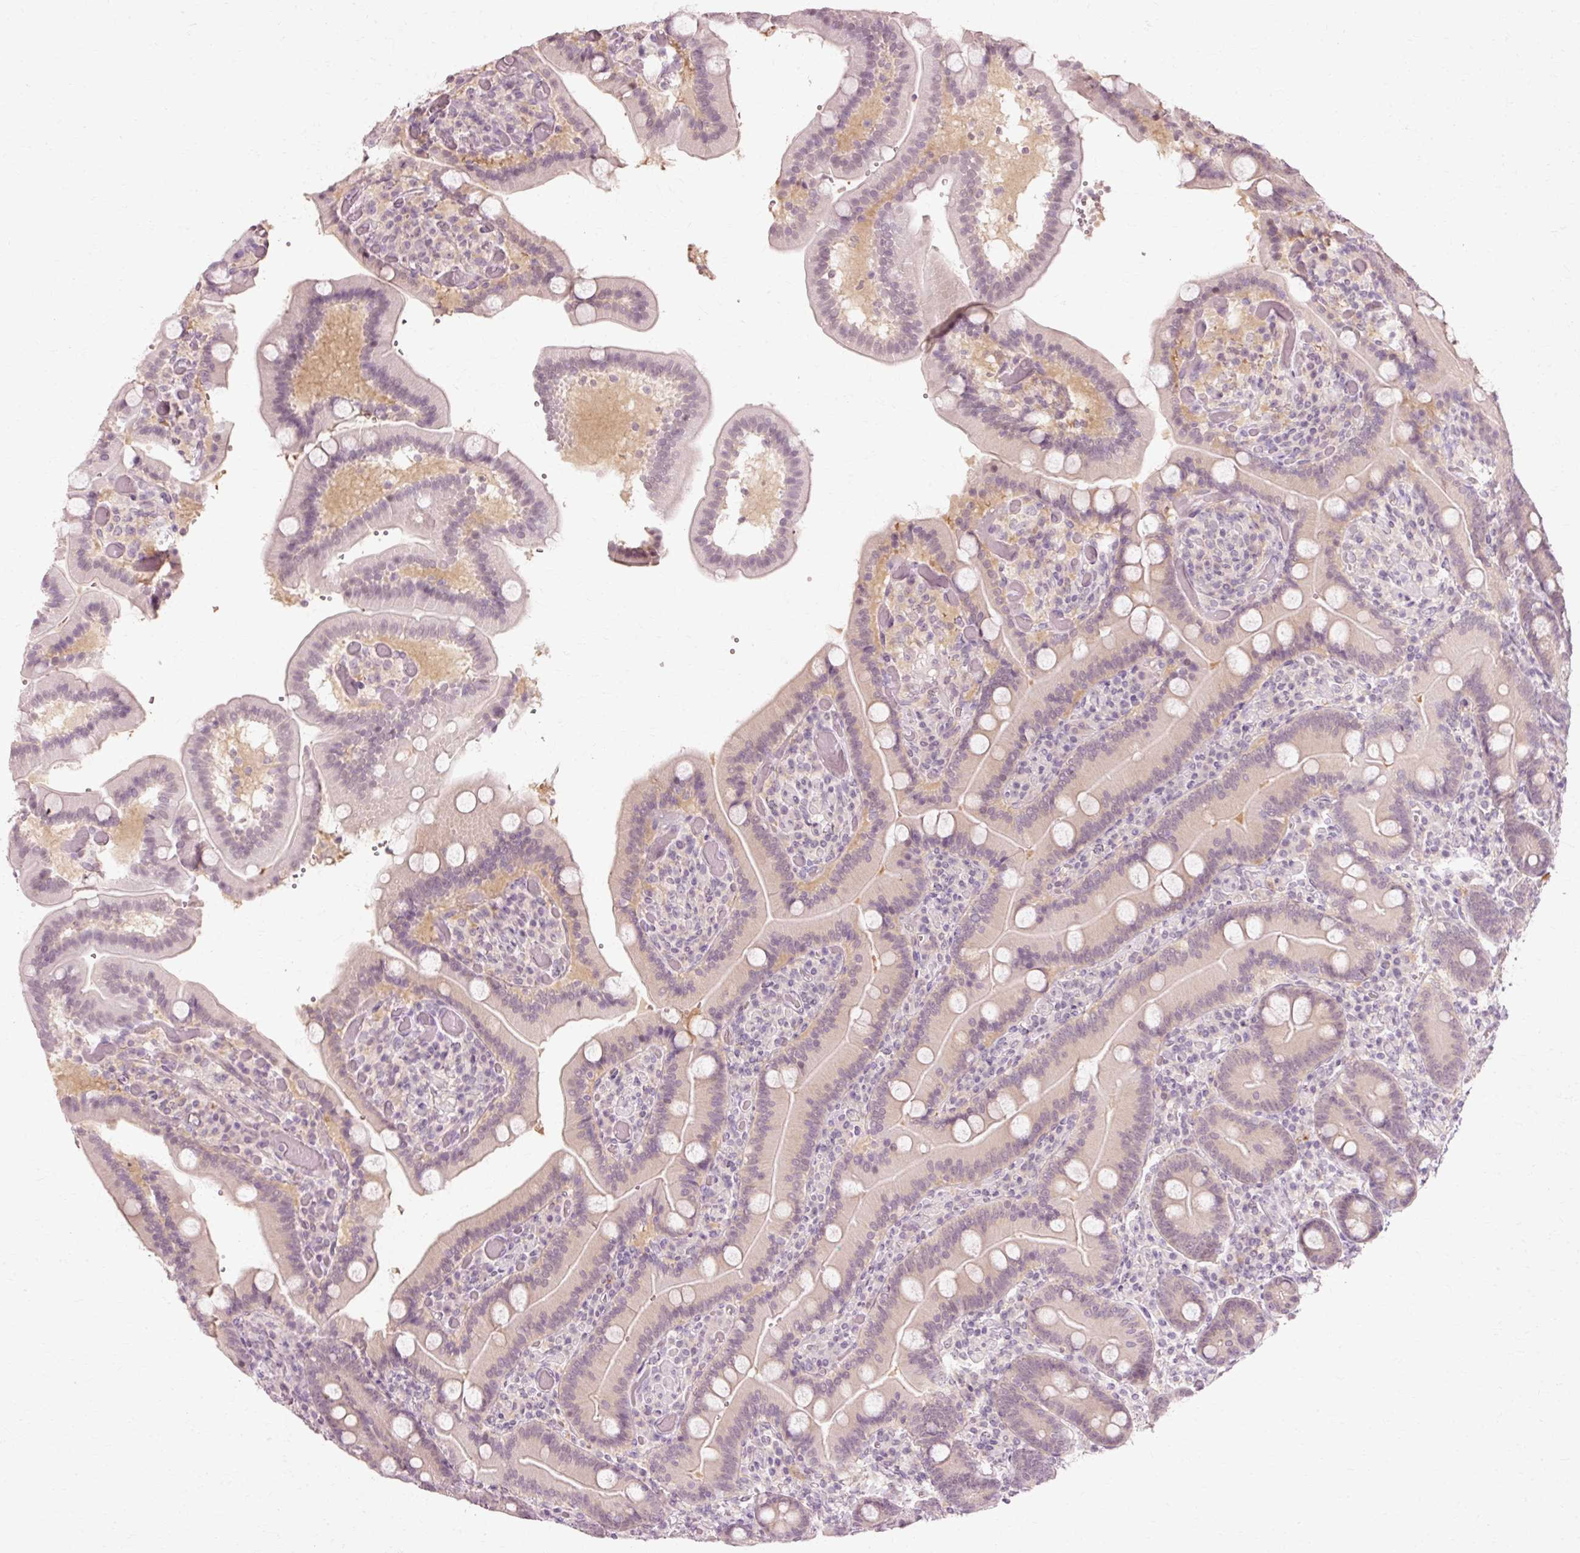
{"staining": {"intensity": "negative", "quantity": "none", "location": "none"}, "tissue": "duodenum", "cell_type": "Glandular cells", "image_type": "normal", "snomed": [{"axis": "morphology", "description": "Normal tissue, NOS"}, {"axis": "topography", "description": "Duodenum"}], "caption": "A high-resolution photomicrograph shows immunohistochemistry (IHC) staining of normal duodenum, which shows no significant positivity in glandular cells.", "gene": "RGPD5", "patient": {"sex": "female", "age": 62}}